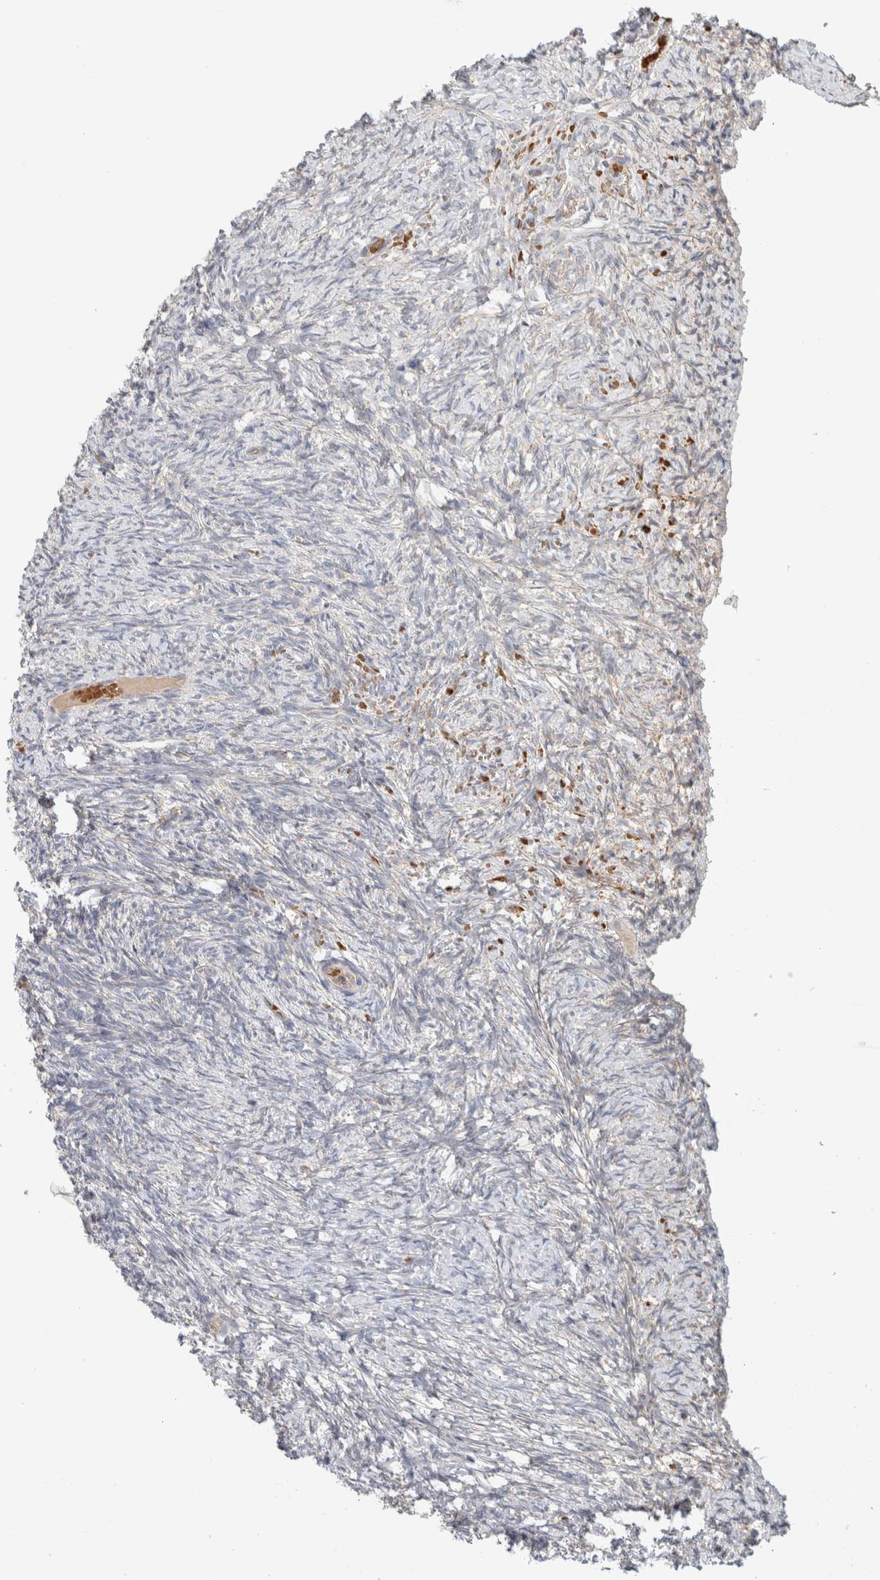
{"staining": {"intensity": "weak", "quantity": "<25%", "location": "cytoplasmic/membranous"}, "tissue": "ovary", "cell_type": "Ovarian stroma cells", "image_type": "normal", "snomed": [{"axis": "morphology", "description": "Normal tissue, NOS"}, {"axis": "topography", "description": "Ovary"}], "caption": "Ovarian stroma cells are negative for protein expression in normal human ovary. (Stains: DAB immunohistochemistry (IHC) with hematoxylin counter stain, Microscopy: brightfield microscopy at high magnification).", "gene": "MRM3", "patient": {"sex": "female", "age": 41}}